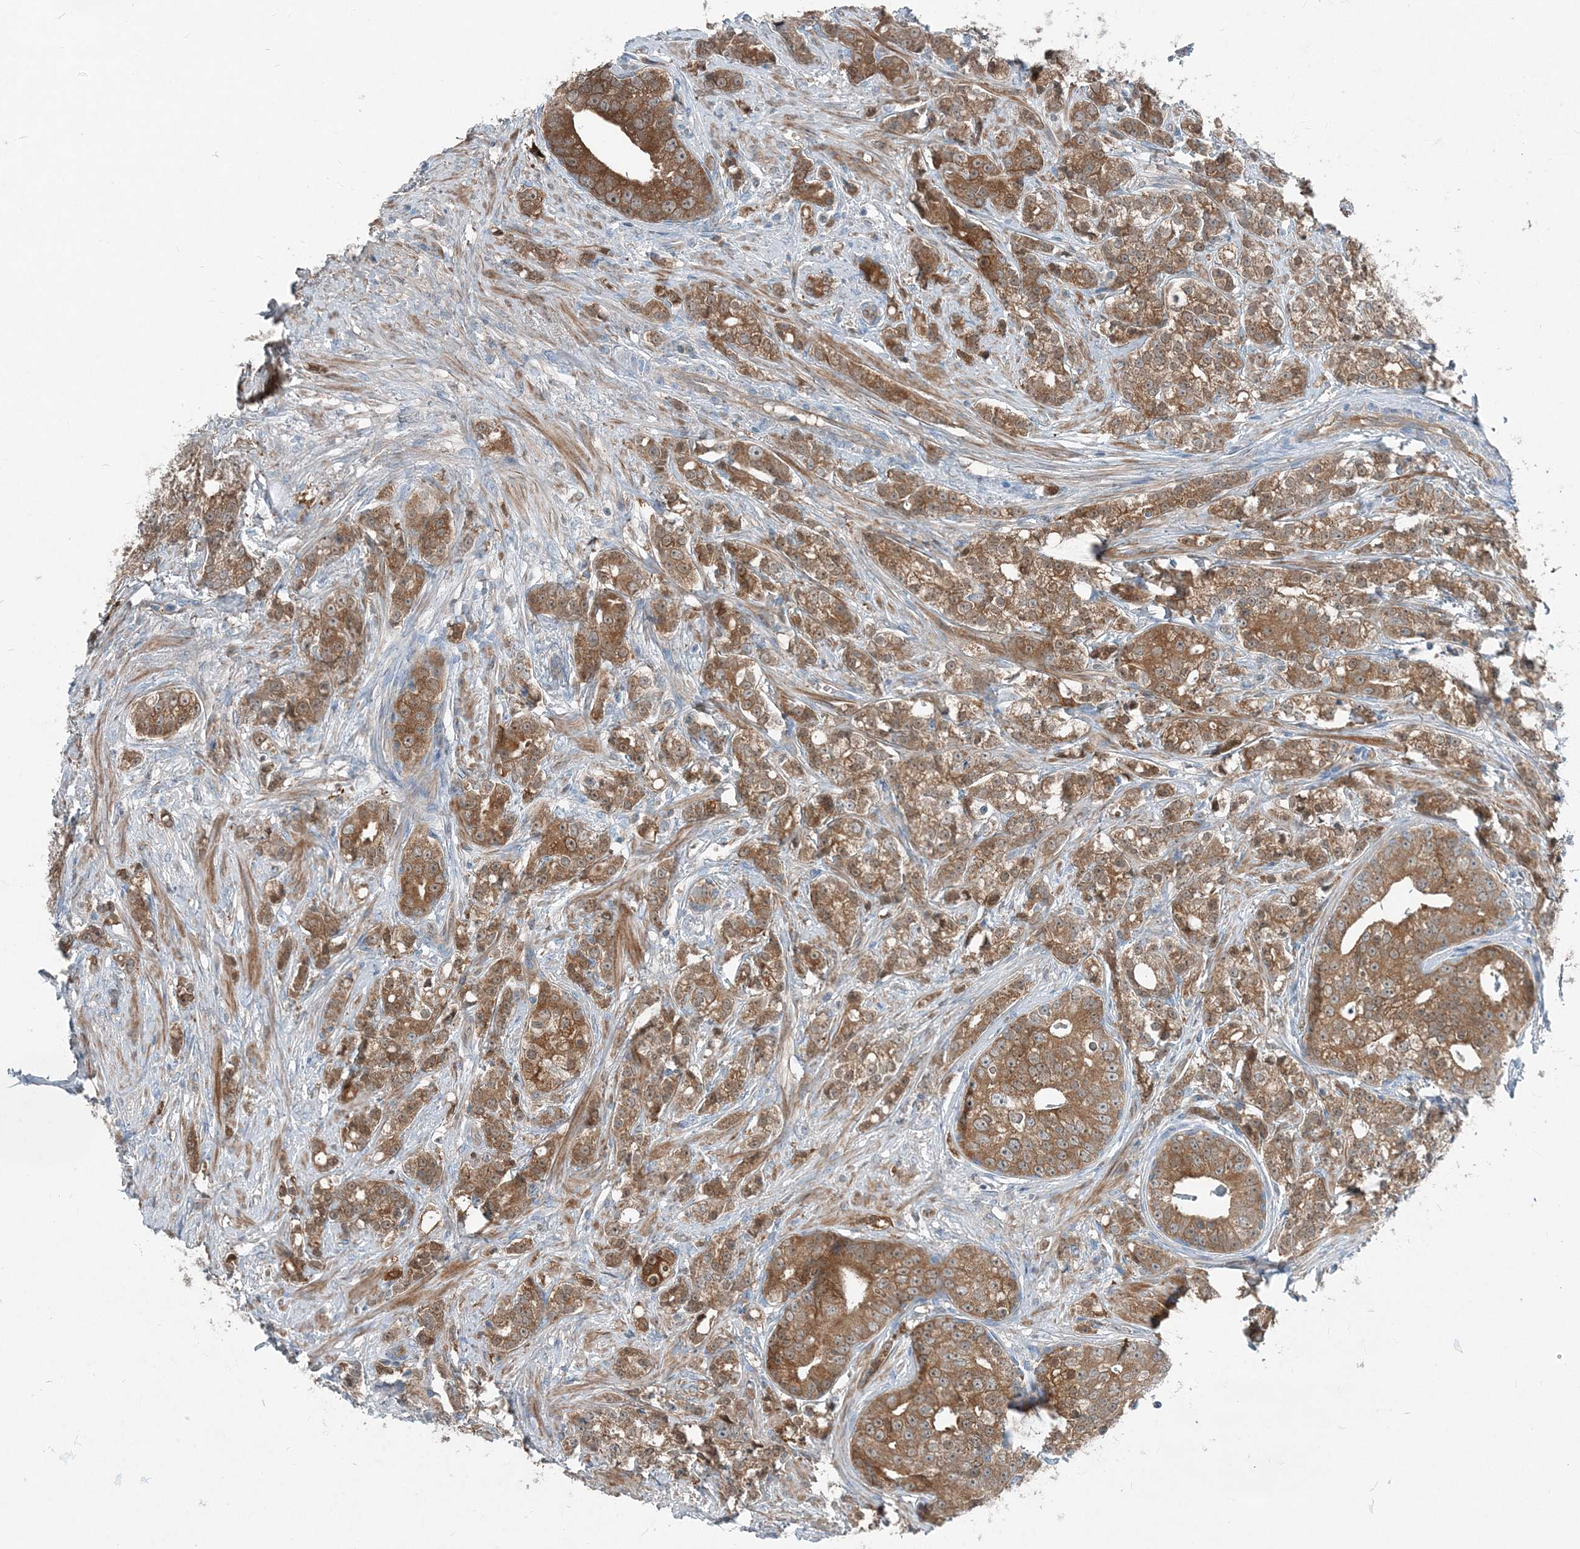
{"staining": {"intensity": "moderate", "quantity": ">75%", "location": "cytoplasmic/membranous"}, "tissue": "prostate cancer", "cell_type": "Tumor cells", "image_type": "cancer", "snomed": [{"axis": "morphology", "description": "Adenocarcinoma, High grade"}, {"axis": "topography", "description": "Prostate"}], "caption": "Human prostate adenocarcinoma (high-grade) stained for a protein (brown) reveals moderate cytoplasmic/membranous positive expression in approximately >75% of tumor cells.", "gene": "ARMH1", "patient": {"sex": "male", "age": 69}}